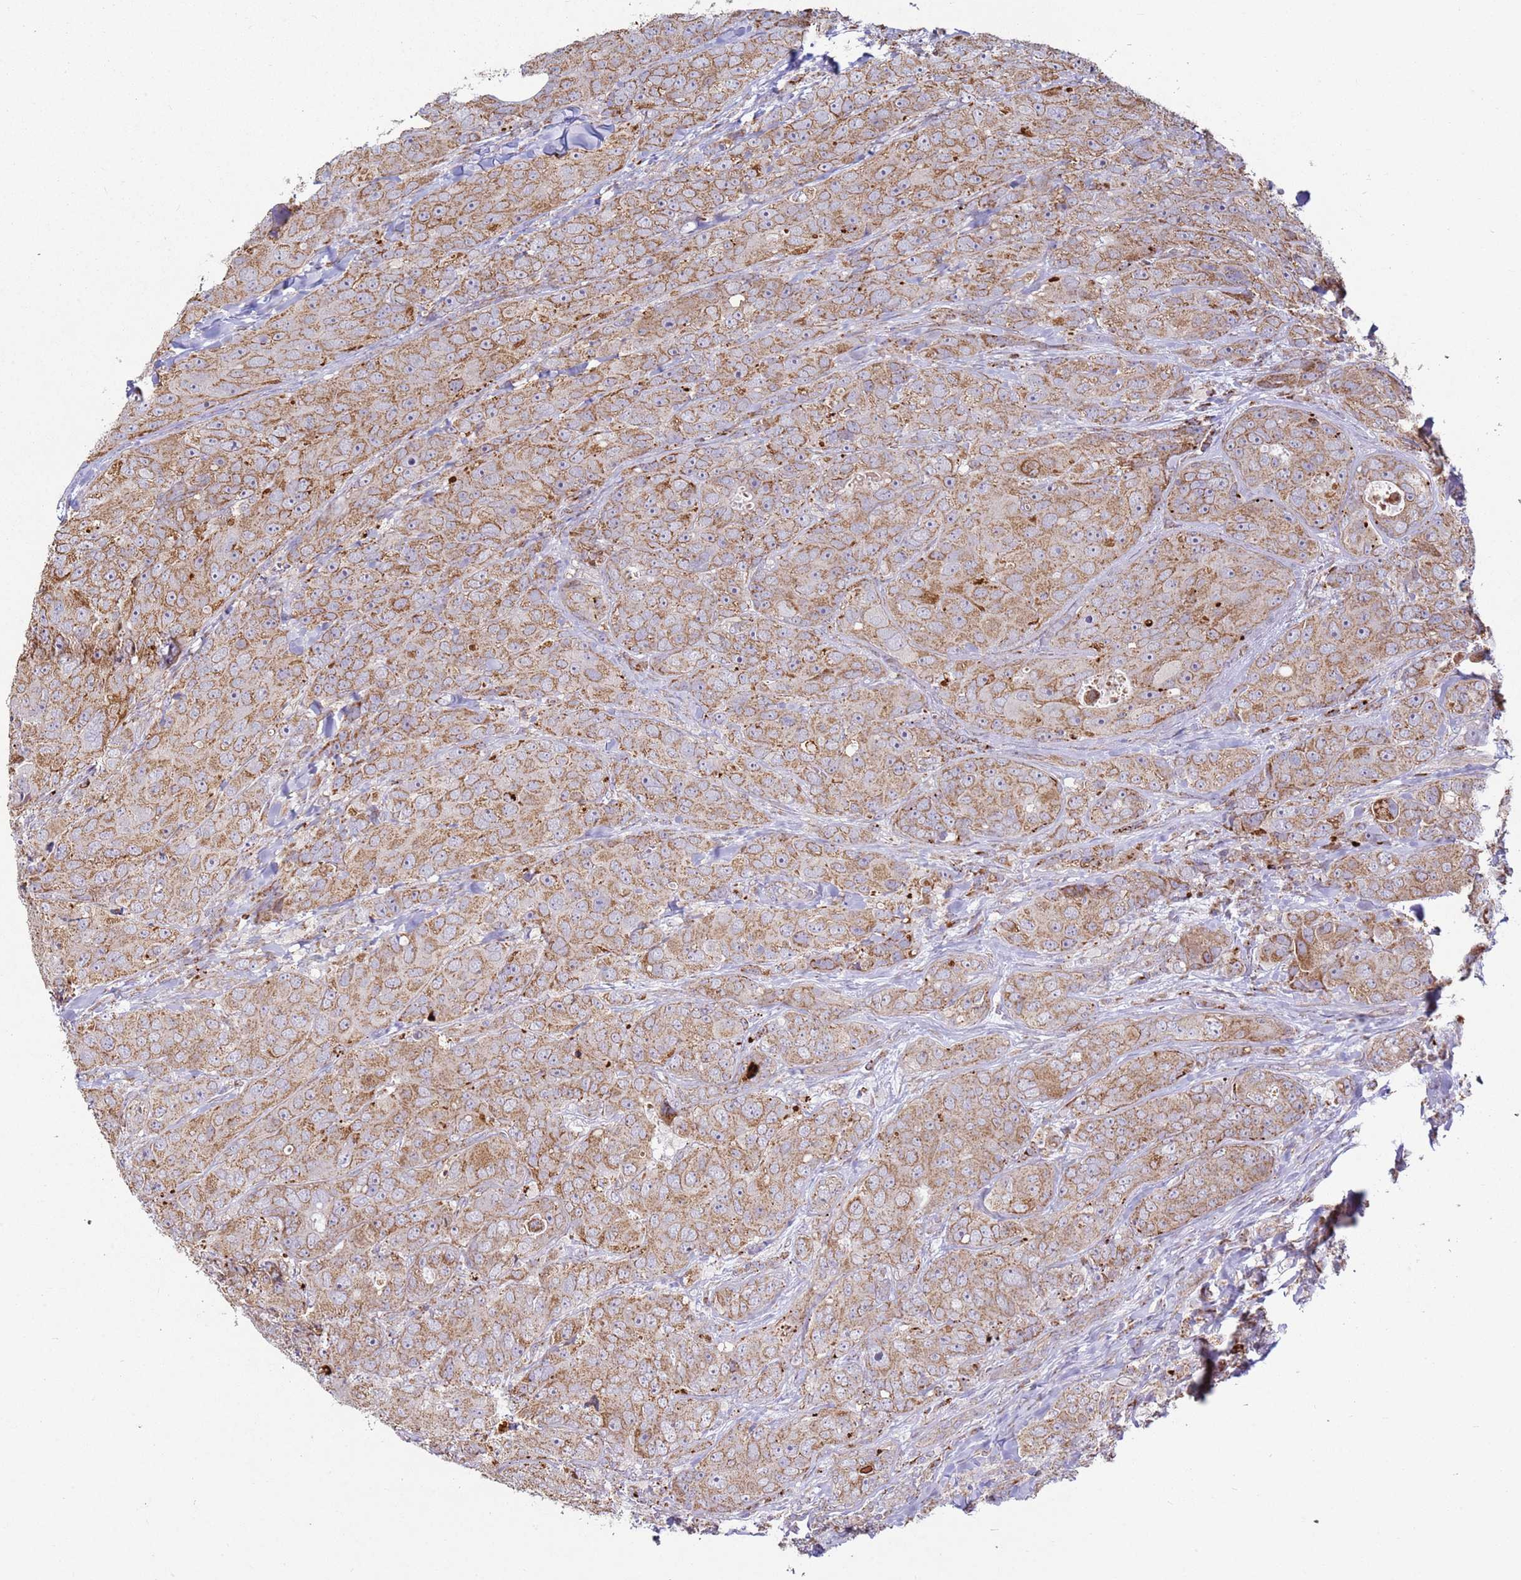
{"staining": {"intensity": "moderate", "quantity": ">75%", "location": "cytoplasmic/membranous"}, "tissue": "breast cancer", "cell_type": "Tumor cells", "image_type": "cancer", "snomed": [{"axis": "morphology", "description": "Duct carcinoma"}, {"axis": "topography", "description": "Breast"}], "caption": "Approximately >75% of tumor cells in breast cancer (infiltrating ductal carcinoma) display moderate cytoplasmic/membranous protein staining as visualized by brown immunohistochemical staining.", "gene": "FBXO33", "patient": {"sex": "female", "age": 43}}